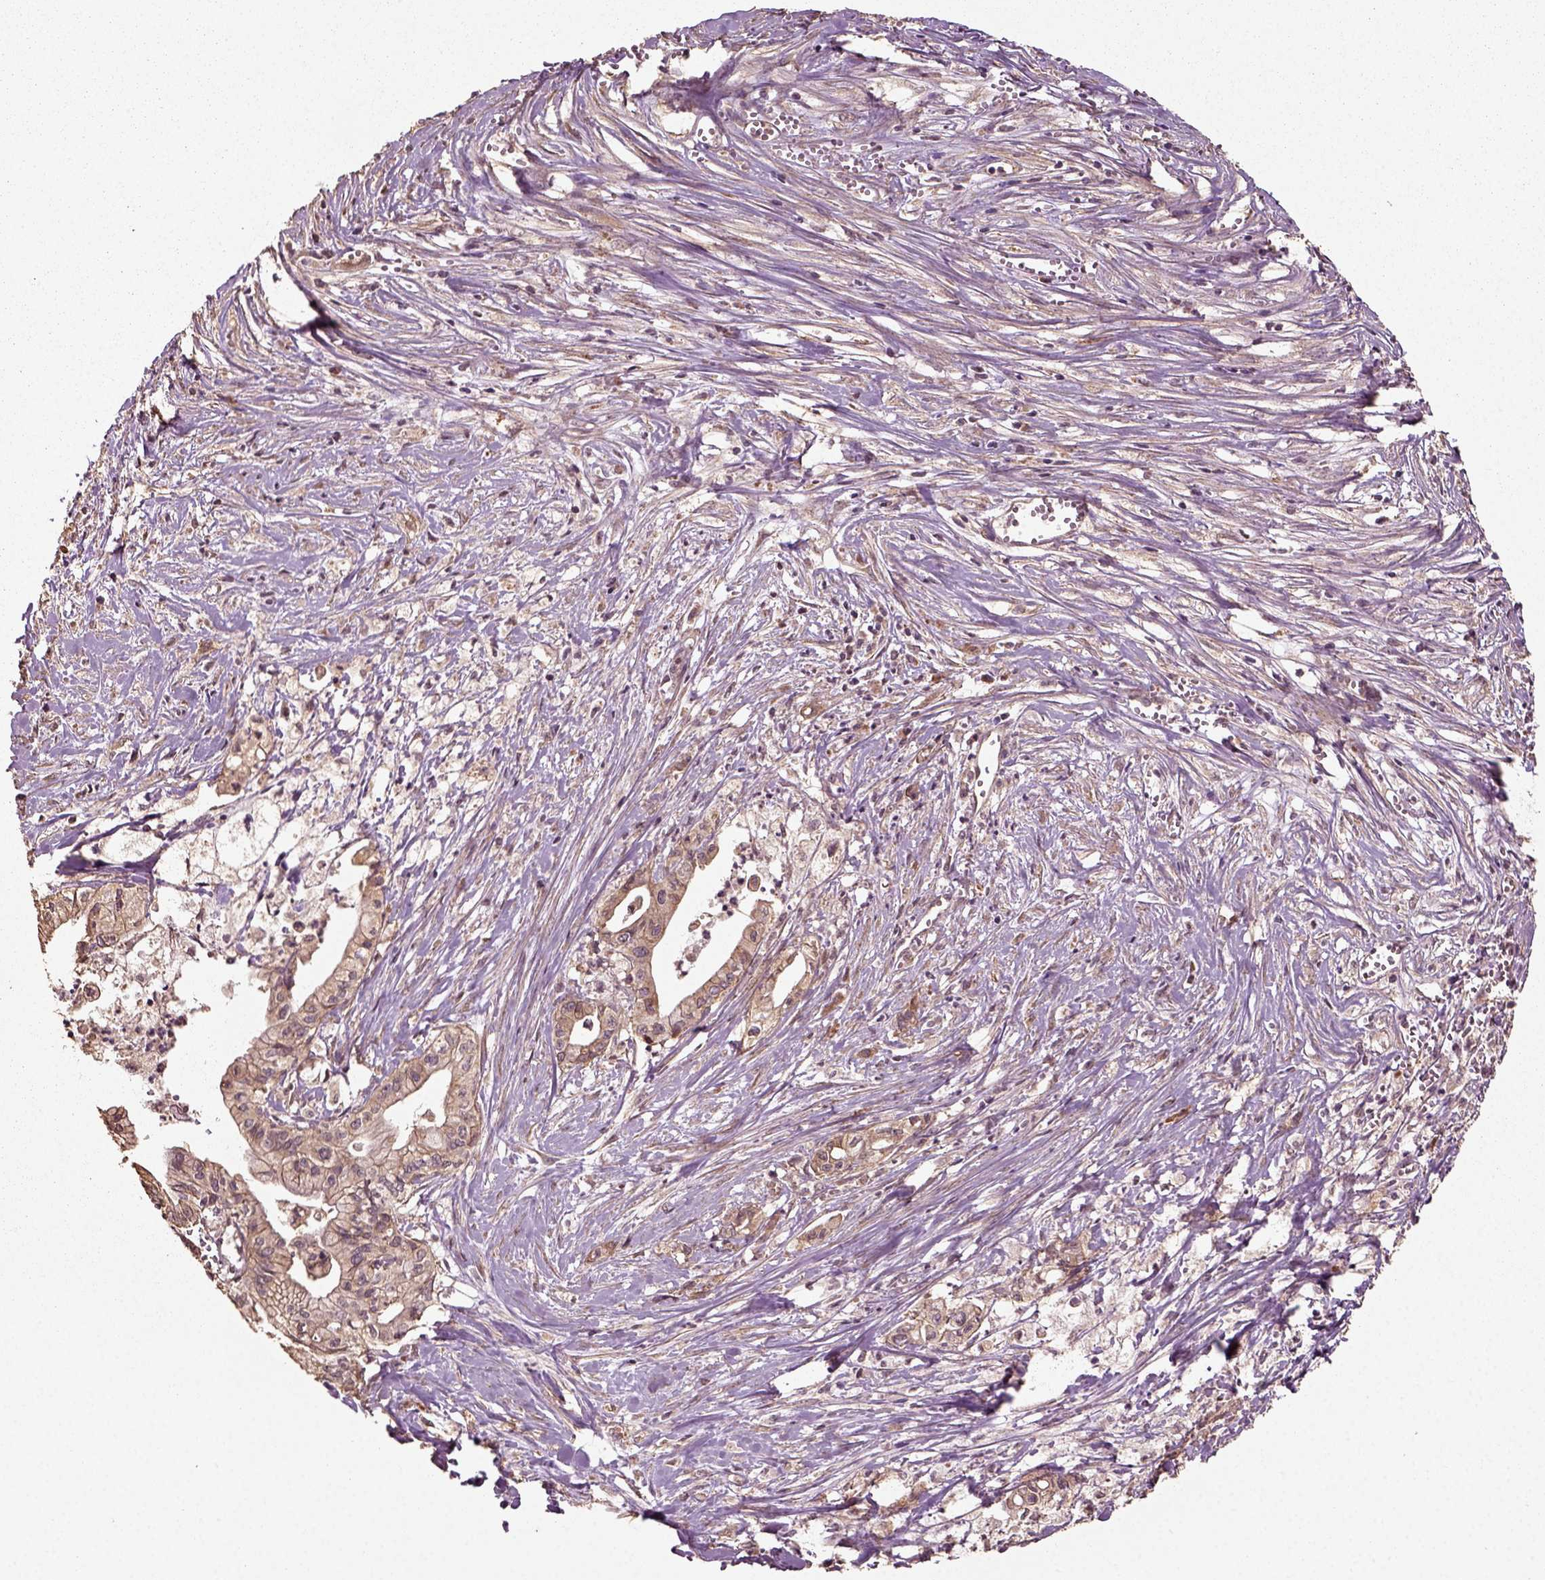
{"staining": {"intensity": "moderate", "quantity": ">75%", "location": "cytoplasmic/membranous"}, "tissue": "pancreatic cancer", "cell_type": "Tumor cells", "image_type": "cancer", "snomed": [{"axis": "morphology", "description": "Adenocarcinoma, NOS"}, {"axis": "topography", "description": "Pancreas"}], "caption": "Approximately >75% of tumor cells in human pancreatic adenocarcinoma exhibit moderate cytoplasmic/membranous protein positivity as visualized by brown immunohistochemical staining.", "gene": "ERV3-1", "patient": {"sex": "male", "age": 71}}